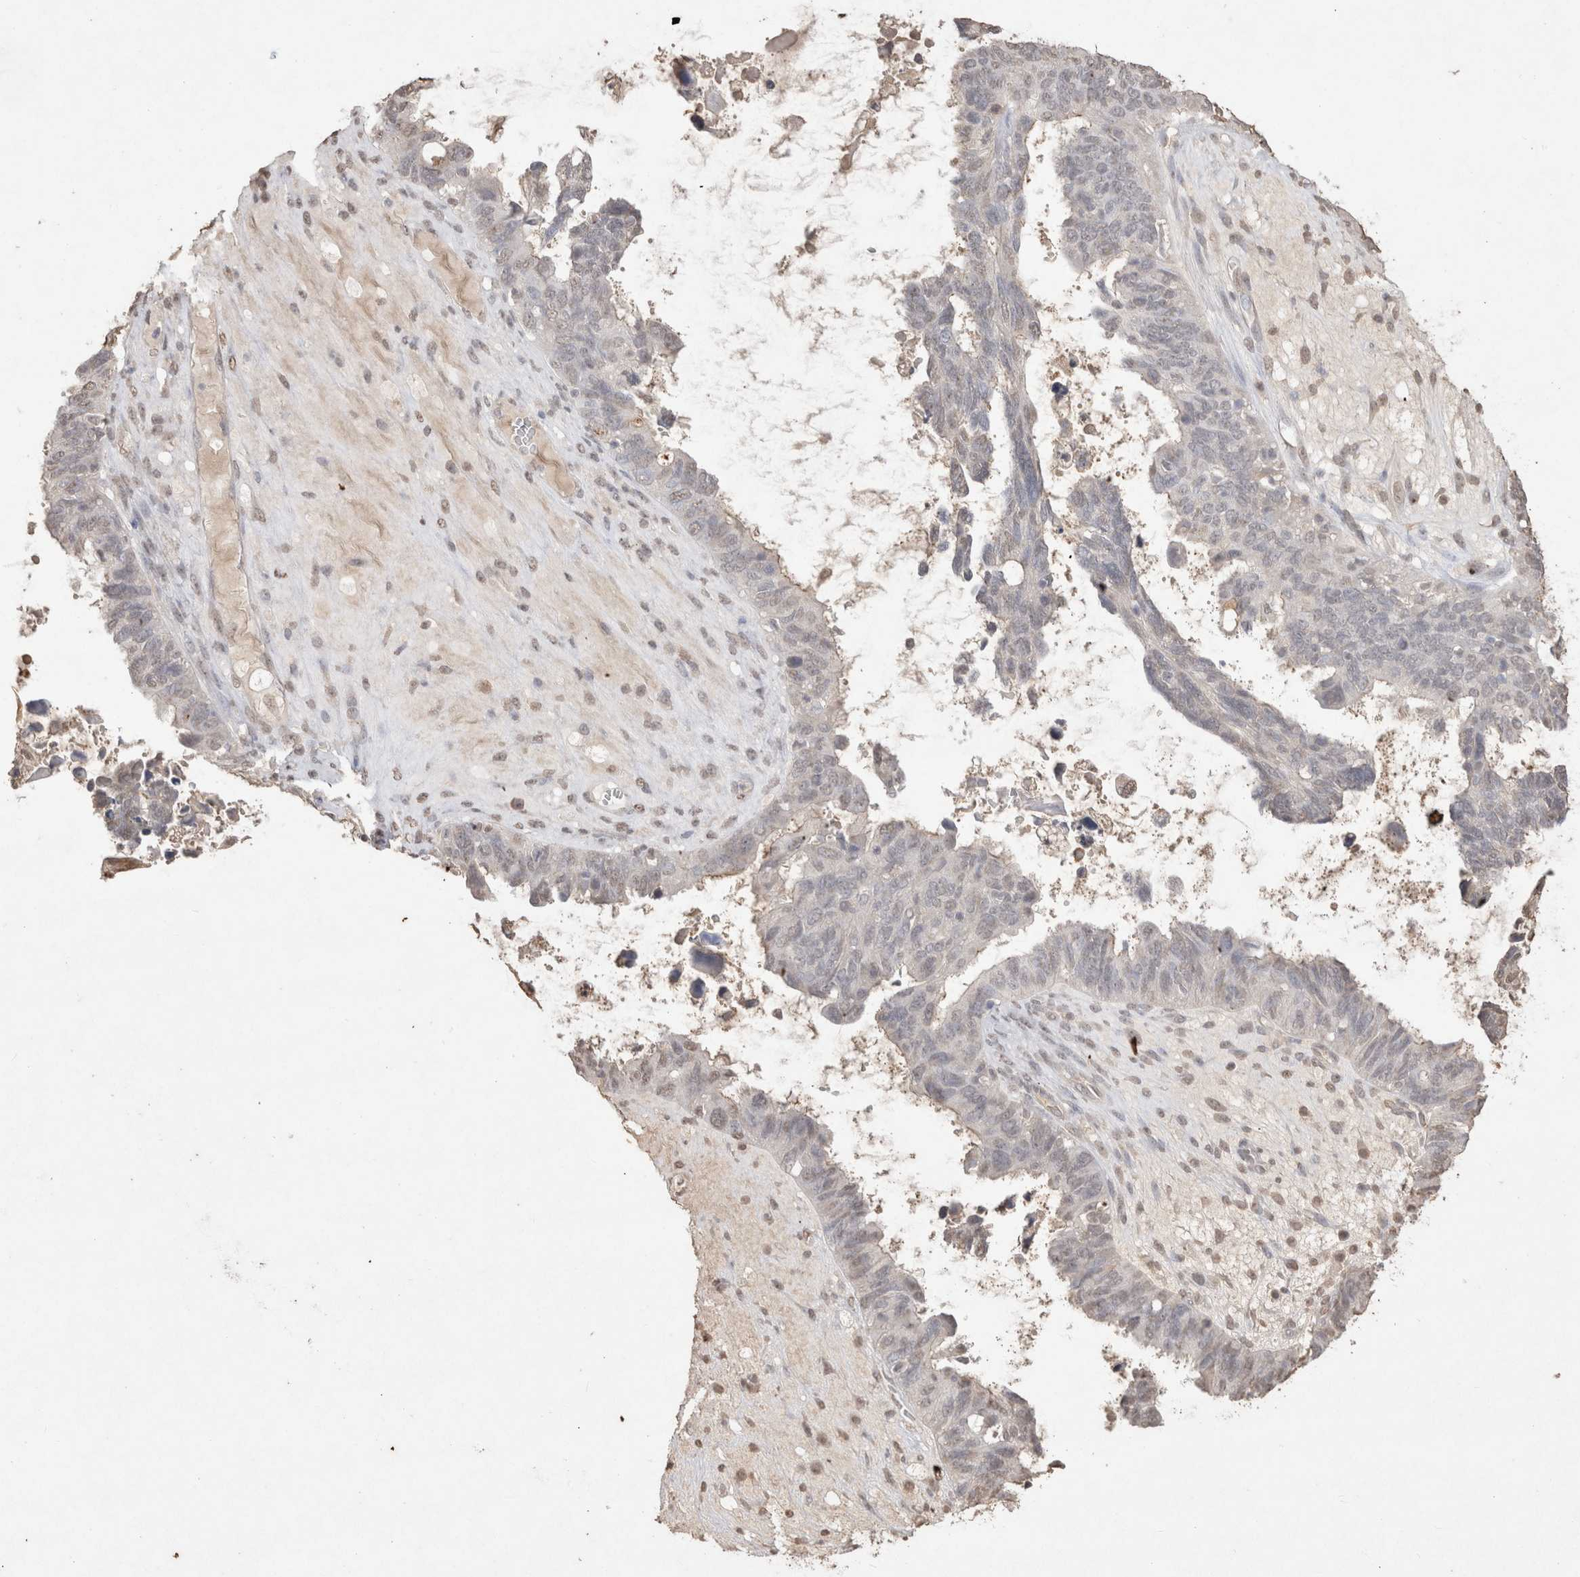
{"staining": {"intensity": "weak", "quantity": "<25%", "location": "nuclear"}, "tissue": "ovarian cancer", "cell_type": "Tumor cells", "image_type": "cancer", "snomed": [{"axis": "morphology", "description": "Cystadenocarcinoma, serous, NOS"}, {"axis": "topography", "description": "Ovary"}], "caption": "The photomicrograph exhibits no staining of tumor cells in ovarian serous cystadenocarcinoma.", "gene": "MLX", "patient": {"sex": "female", "age": 79}}